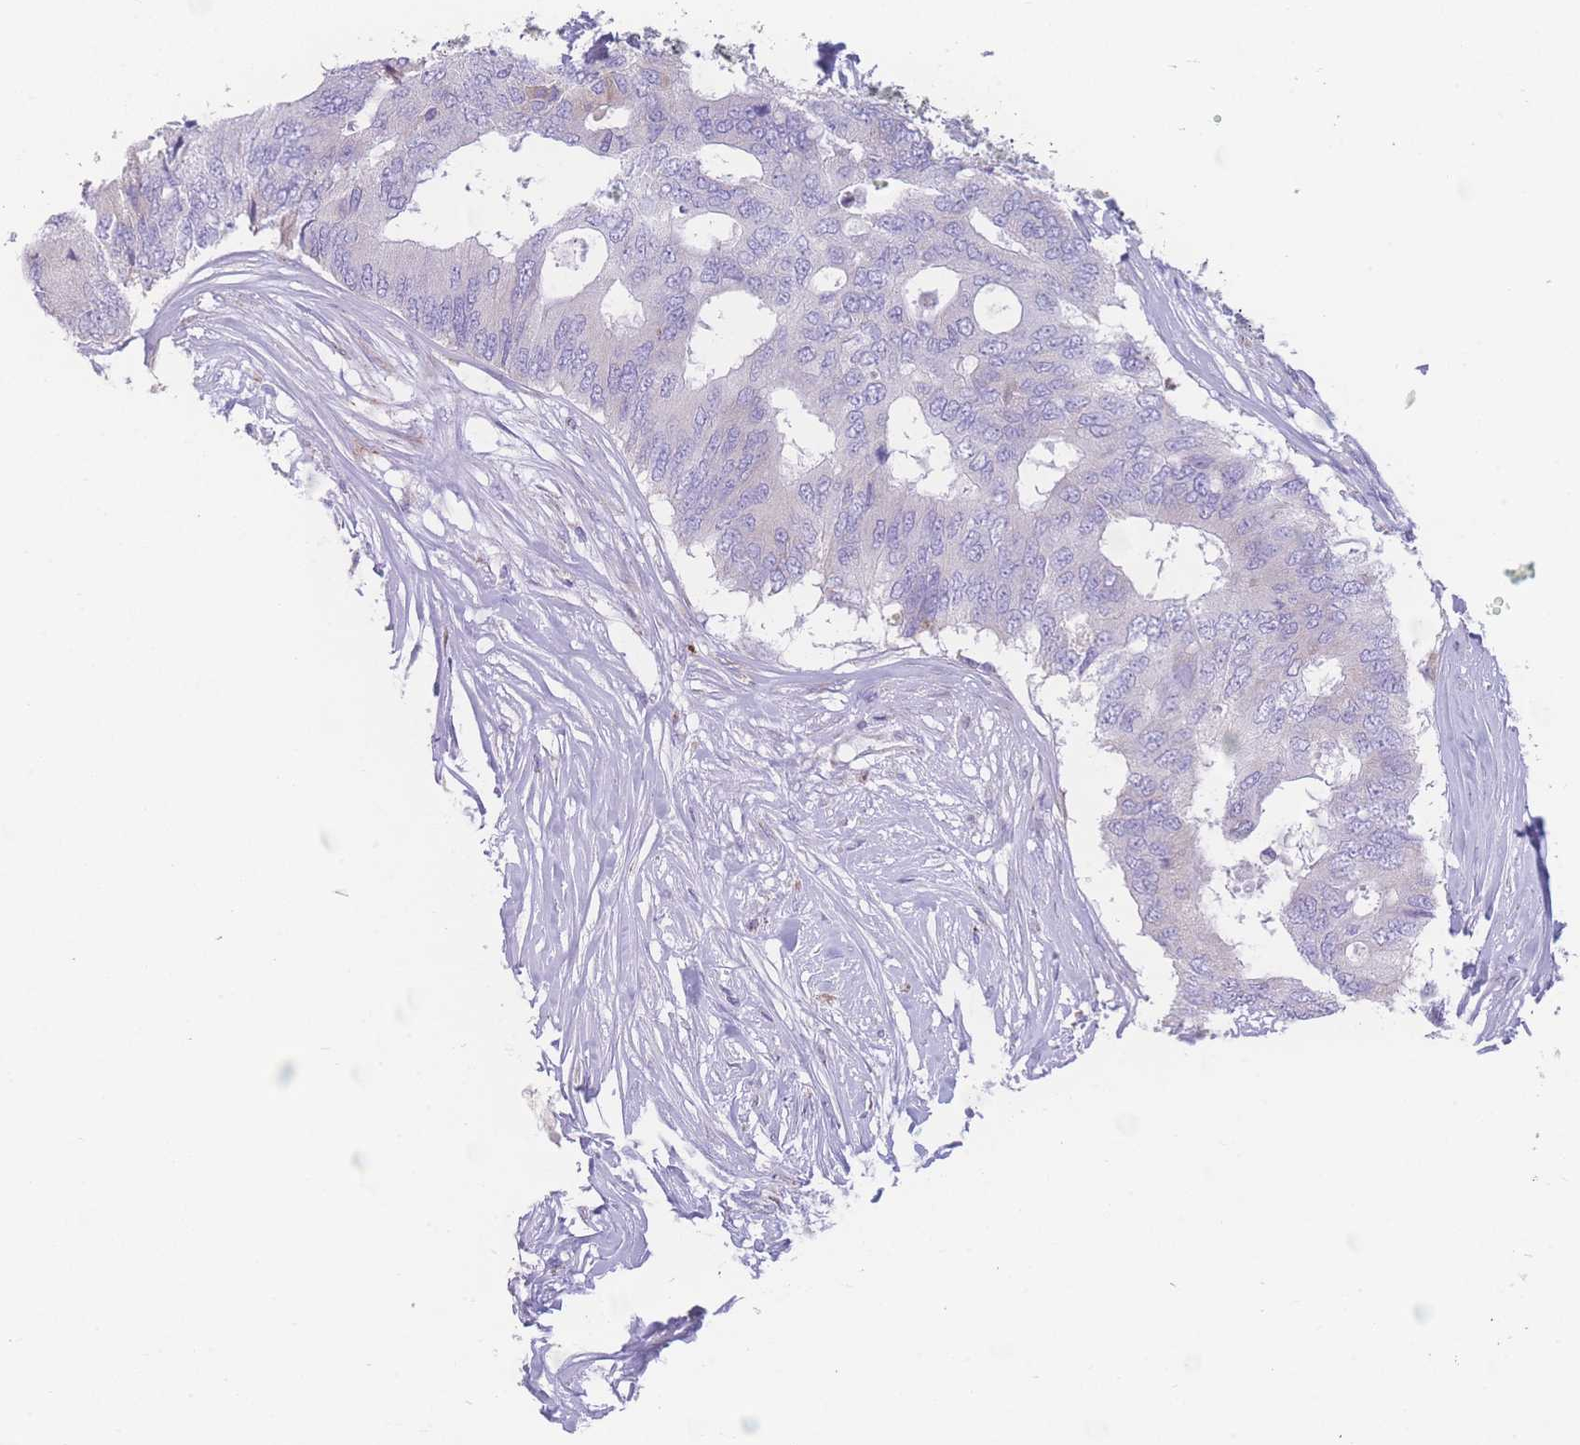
{"staining": {"intensity": "negative", "quantity": "none", "location": "none"}, "tissue": "colorectal cancer", "cell_type": "Tumor cells", "image_type": "cancer", "snomed": [{"axis": "morphology", "description": "Adenocarcinoma, NOS"}, {"axis": "topography", "description": "Colon"}], "caption": "This histopathology image is of colorectal cancer (adenocarcinoma) stained with immunohistochemistry (IHC) to label a protein in brown with the nuclei are counter-stained blue. There is no positivity in tumor cells.", "gene": "NBEAL1", "patient": {"sex": "male", "age": 71}}